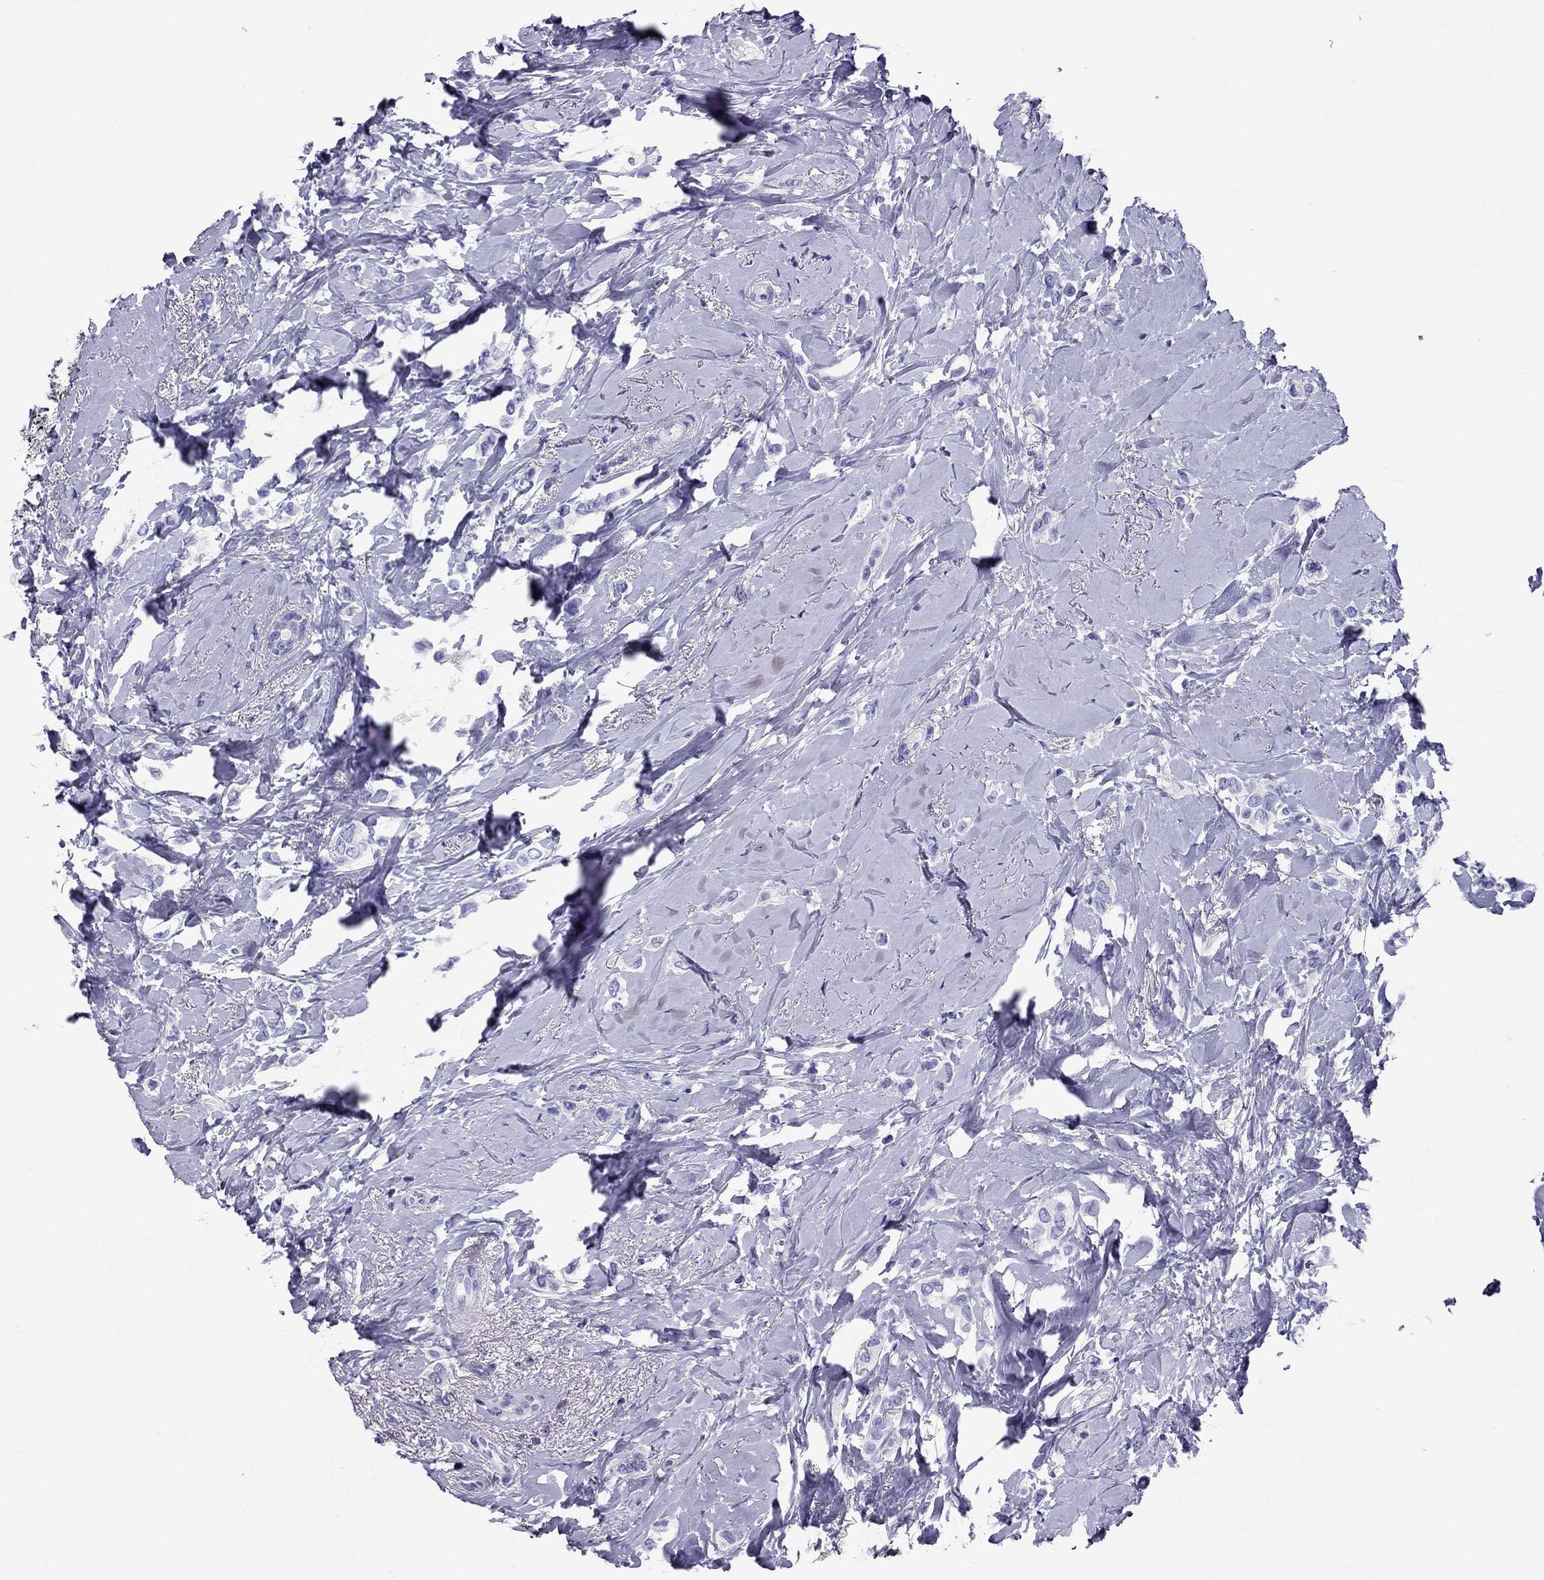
{"staining": {"intensity": "negative", "quantity": "none", "location": "none"}, "tissue": "breast cancer", "cell_type": "Tumor cells", "image_type": "cancer", "snomed": [{"axis": "morphology", "description": "Lobular carcinoma"}, {"axis": "topography", "description": "Breast"}], "caption": "An IHC photomicrograph of lobular carcinoma (breast) is shown. There is no staining in tumor cells of lobular carcinoma (breast).", "gene": "AVPR1B", "patient": {"sex": "female", "age": 66}}